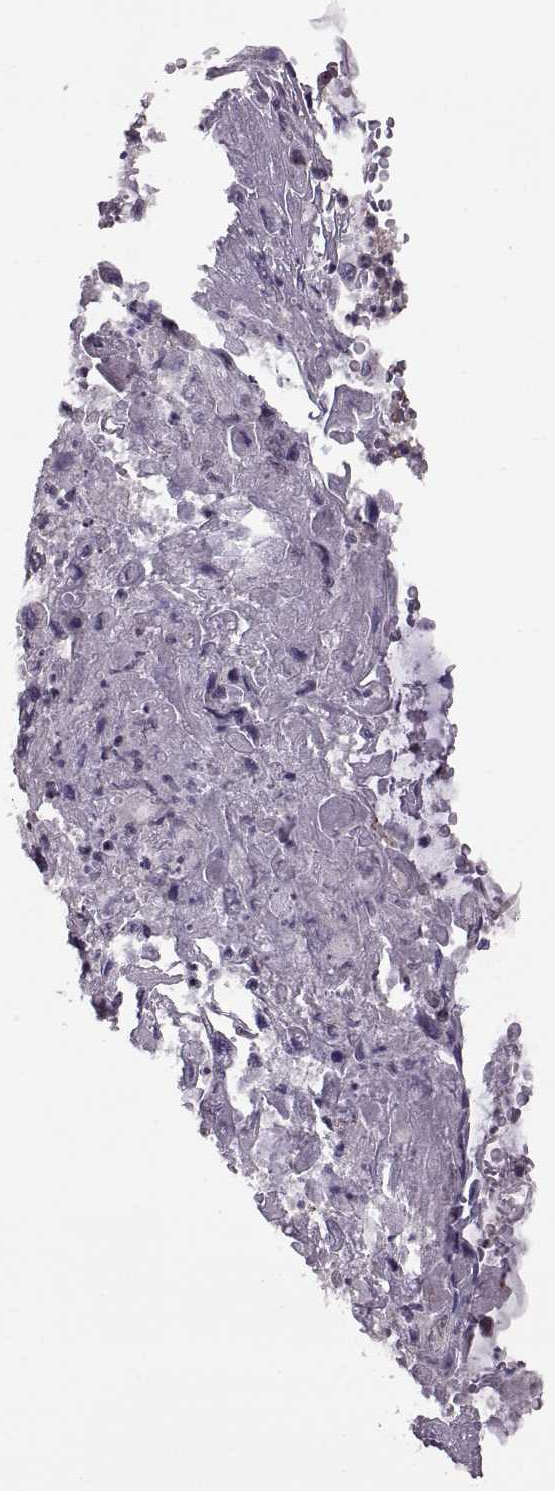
{"staining": {"intensity": "negative", "quantity": "none", "location": "none"}, "tissue": "bronchus", "cell_type": "Respiratory epithelial cells", "image_type": "normal", "snomed": [{"axis": "morphology", "description": "Normal tissue, NOS"}, {"axis": "morphology", "description": "Squamous cell carcinoma, NOS"}, {"axis": "topography", "description": "Bronchus"}, {"axis": "topography", "description": "Lung"}], "caption": "This is a photomicrograph of immunohistochemistry staining of benign bronchus, which shows no staining in respiratory epithelial cells.", "gene": "OTP", "patient": {"sex": "male", "age": 69}}